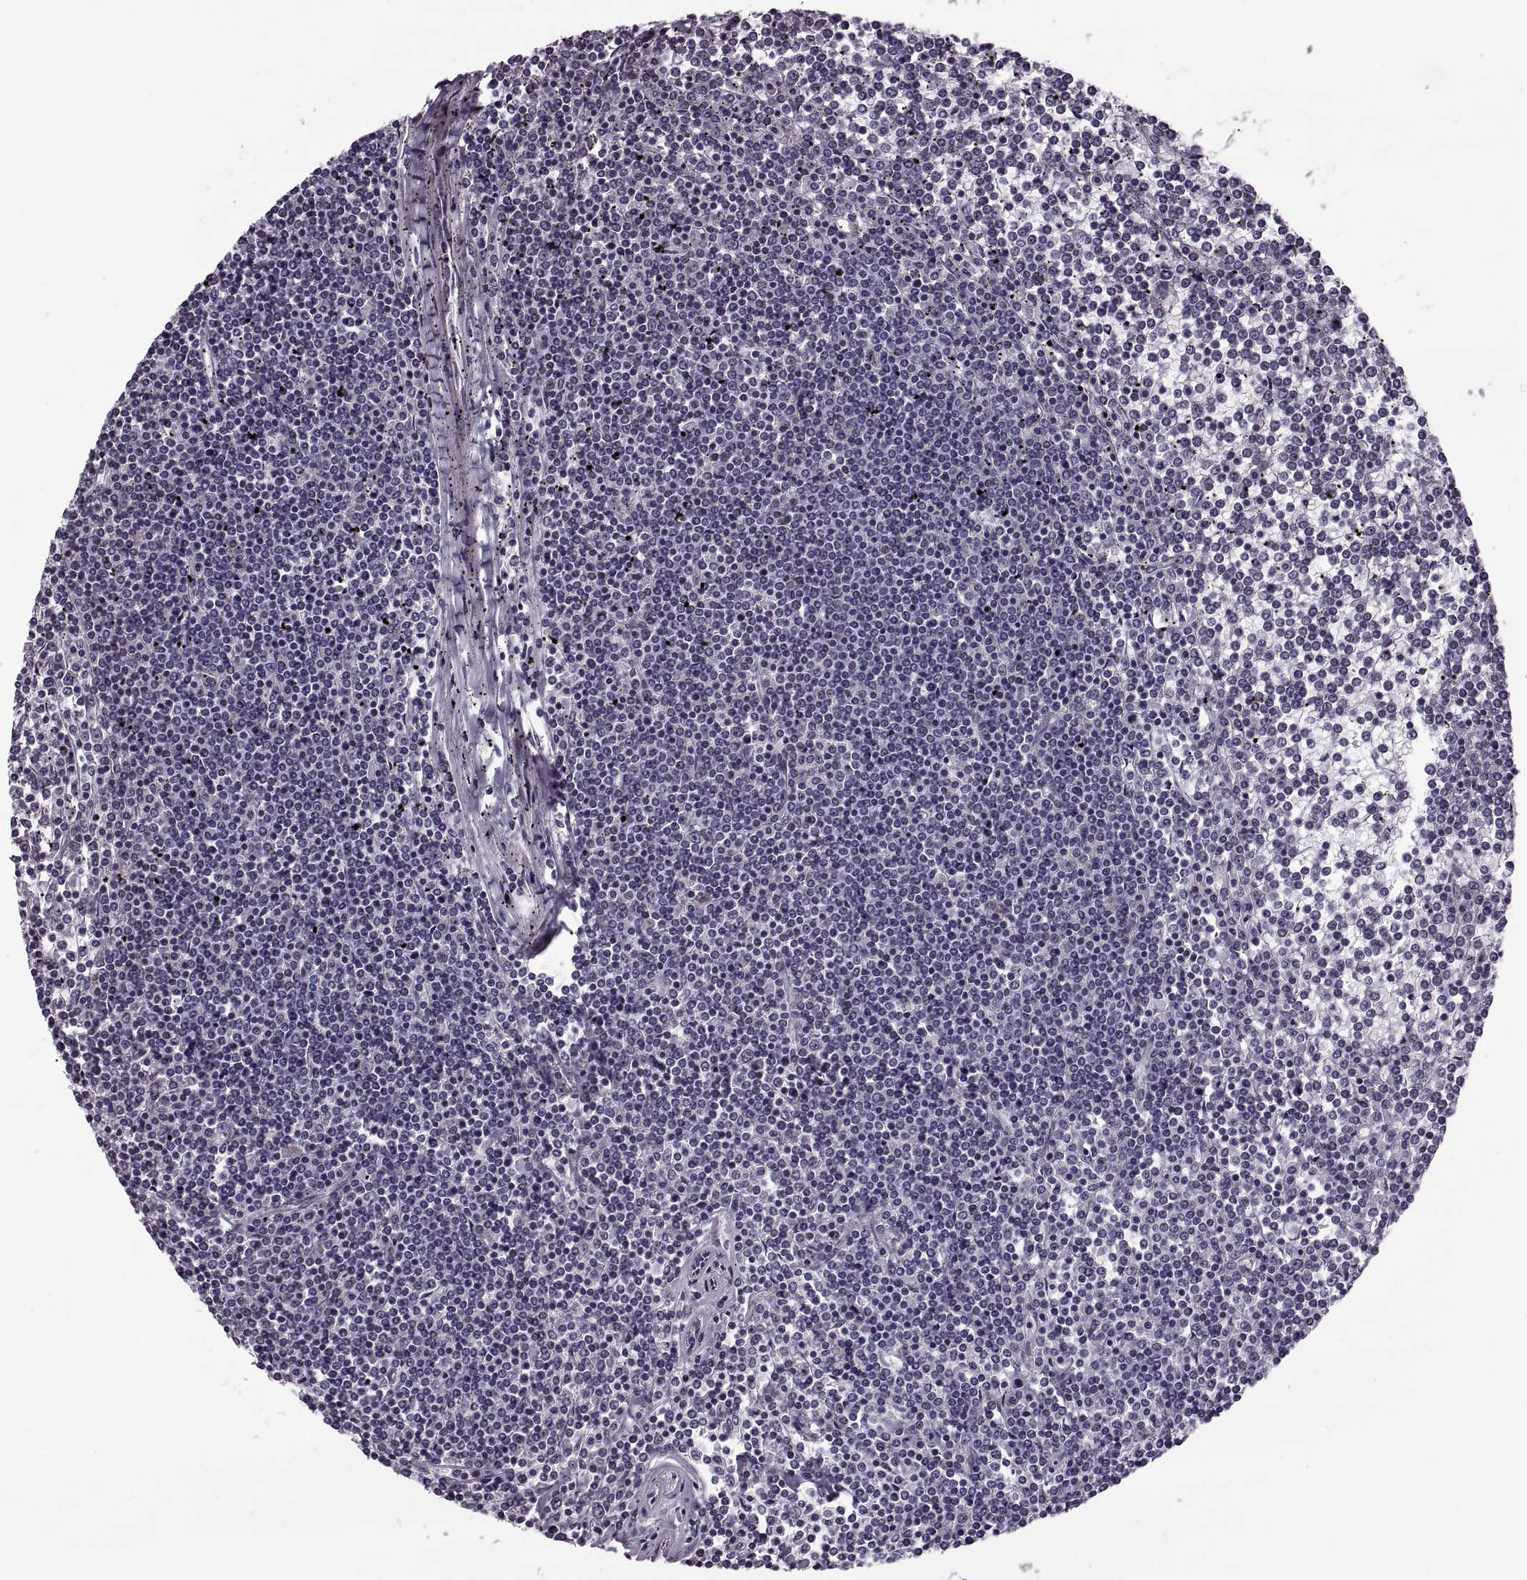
{"staining": {"intensity": "negative", "quantity": "none", "location": "none"}, "tissue": "lymphoma", "cell_type": "Tumor cells", "image_type": "cancer", "snomed": [{"axis": "morphology", "description": "Malignant lymphoma, non-Hodgkin's type, Low grade"}, {"axis": "topography", "description": "Spleen"}], "caption": "A histopathology image of low-grade malignant lymphoma, non-Hodgkin's type stained for a protein demonstrates no brown staining in tumor cells.", "gene": "PAGE5", "patient": {"sex": "female", "age": 19}}